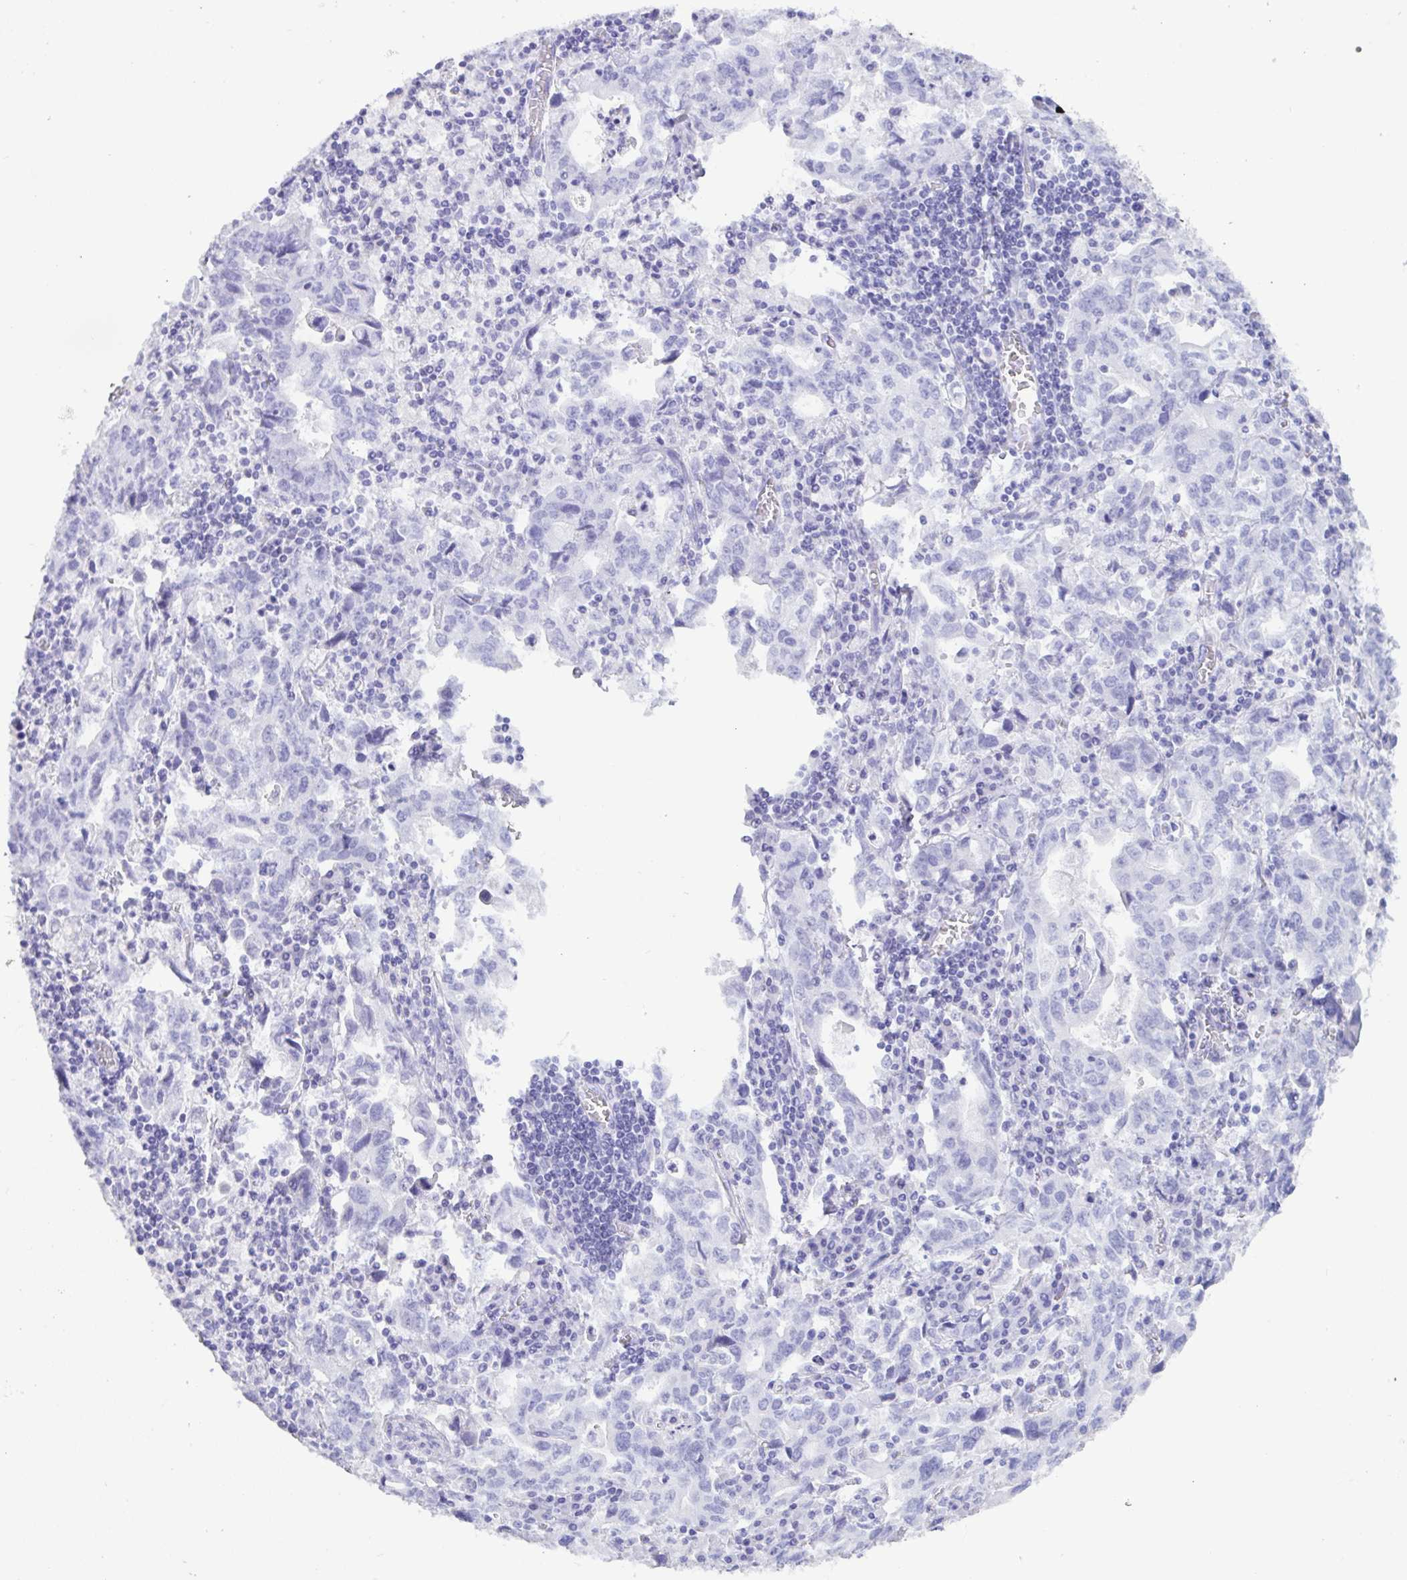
{"staining": {"intensity": "negative", "quantity": "none", "location": "none"}, "tissue": "stomach cancer", "cell_type": "Tumor cells", "image_type": "cancer", "snomed": [{"axis": "morphology", "description": "Adenocarcinoma, NOS"}, {"axis": "topography", "description": "Stomach, upper"}], "caption": "A micrograph of human stomach adenocarcinoma is negative for staining in tumor cells.", "gene": "TNNC1", "patient": {"sex": "male", "age": 85}}